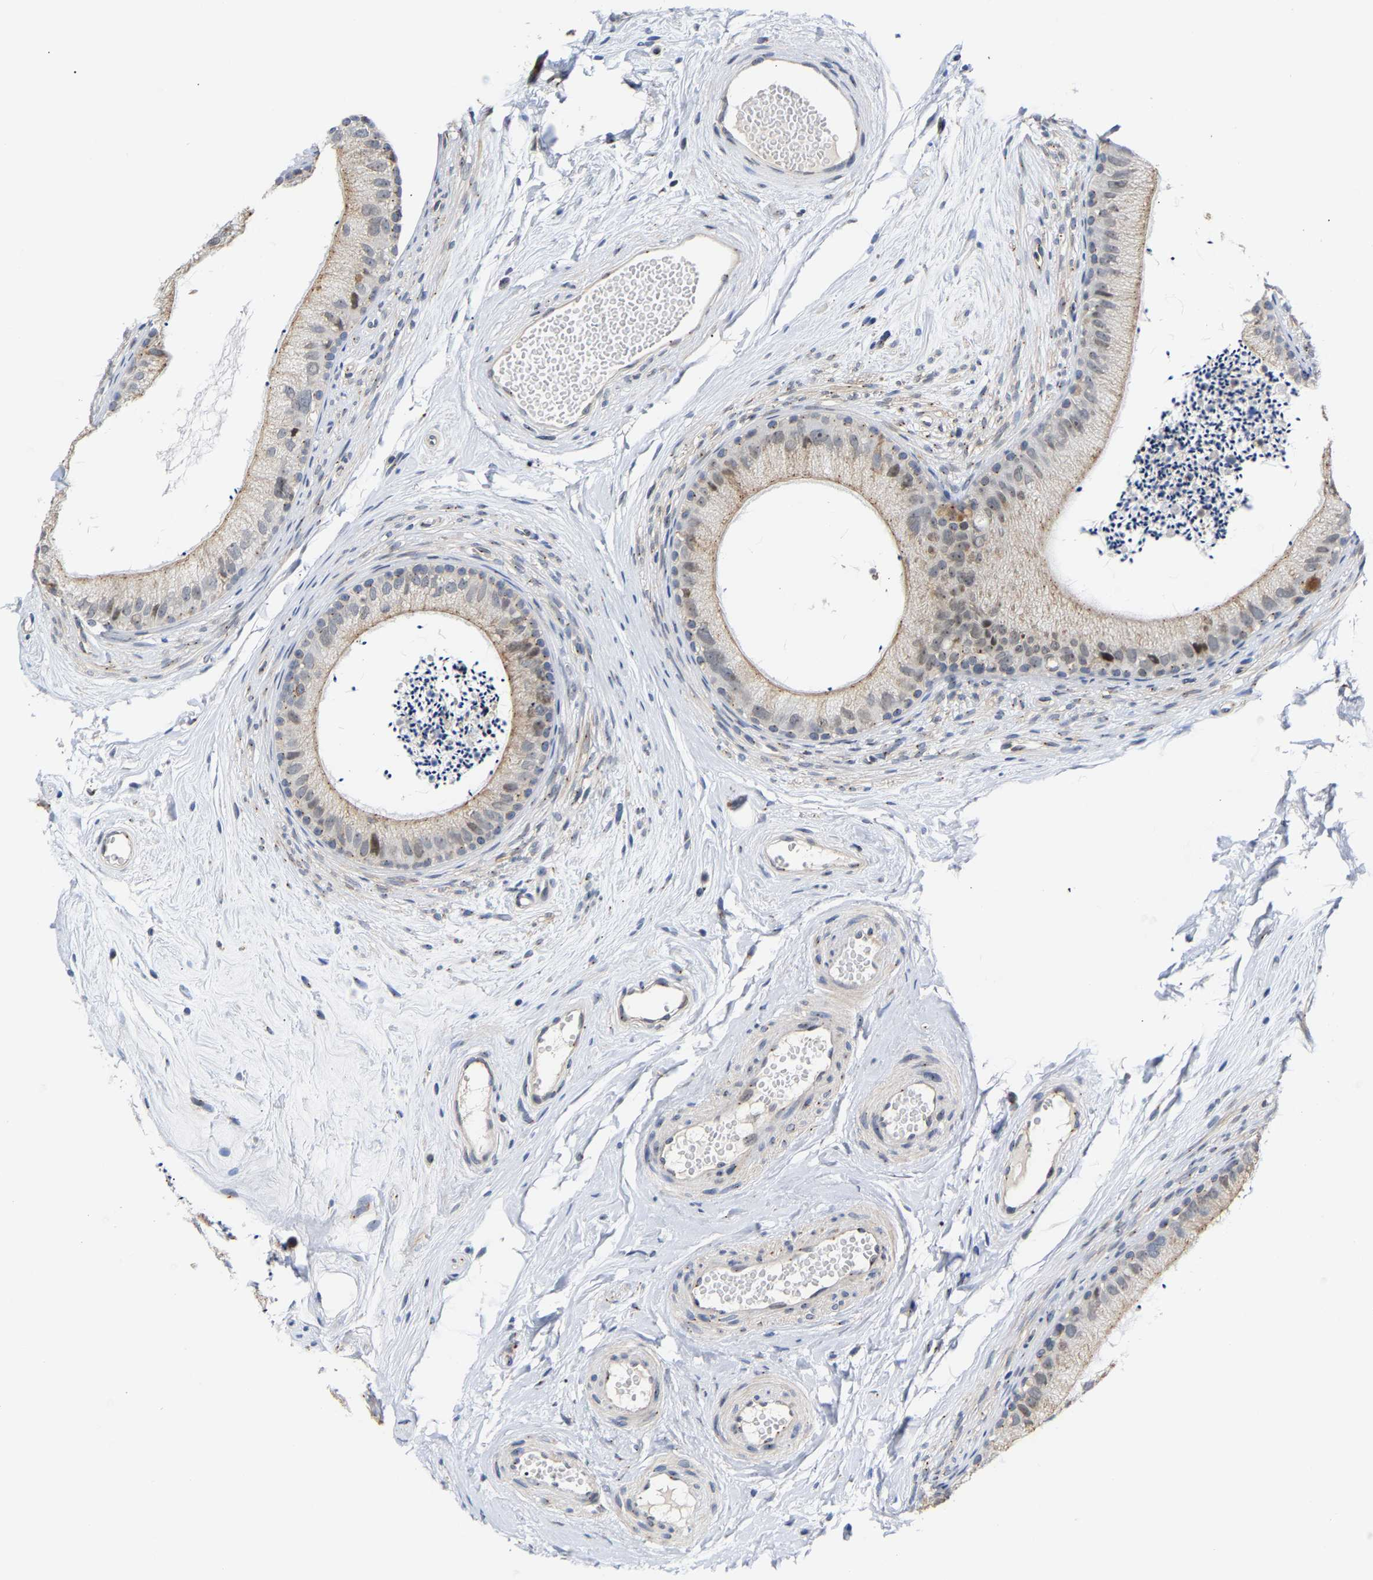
{"staining": {"intensity": "moderate", "quantity": ">75%", "location": "cytoplasmic/membranous"}, "tissue": "epididymis", "cell_type": "Glandular cells", "image_type": "normal", "snomed": [{"axis": "morphology", "description": "Normal tissue, NOS"}, {"axis": "topography", "description": "Epididymis"}], "caption": "High-magnification brightfield microscopy of unremarkable epididymis stained with DAB (3,3'-diaminobenzidine) (brown) and counterstained with hematoxylin (blue). glandular cells exhibit moderate cytoplasmic/membranous expression is identified in about>75% of cells. The protein is stained brown, and the nuclei are stained in blue (DAB (3,3'-diaminobenzidine) IHC with brightfield microscopy, high magnification).", "gene": "PCNT", "patient": {"sex": "male", "age": 56}}